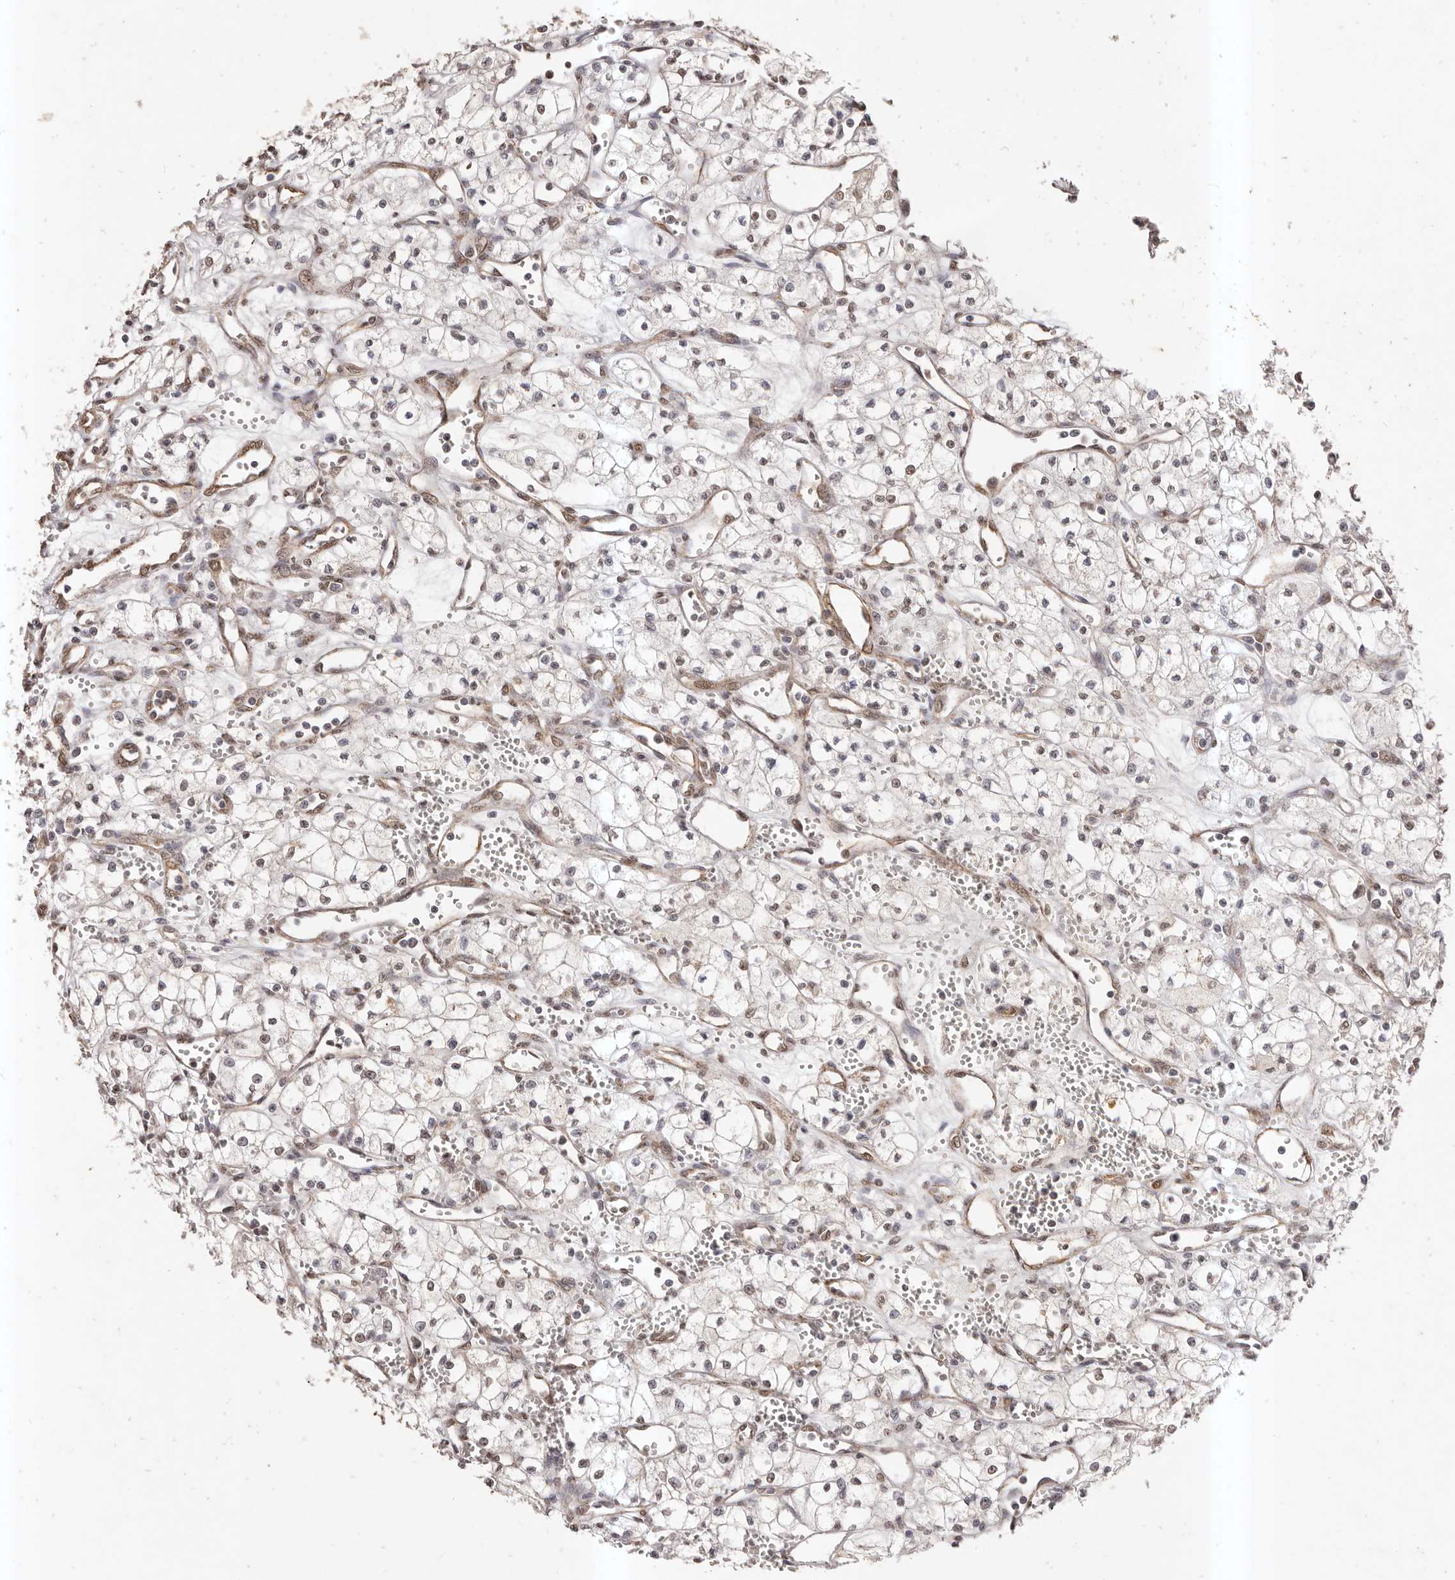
{"staining": {"intensity": "moderate", "quantity": "<25%", "location": "nuclear"}, "tissue": "renal cancer", "cell_type": "Tumor cells", "image_type": "cancer", "snomed": [{"axis": "morphology", "description": "Adenocarcinoma, NOS"}, {"axis": "topography", "description": "Kidney"}], "caption": "A high-resolution micrograph shows immunohistochemistry staining of adenocarcinoma (renal), which reveals moderate nuclear staining in approximately <25% of tumor cells.", "gene": "RPS6KA5", "patient": {"sex": "male", "age": 59}}